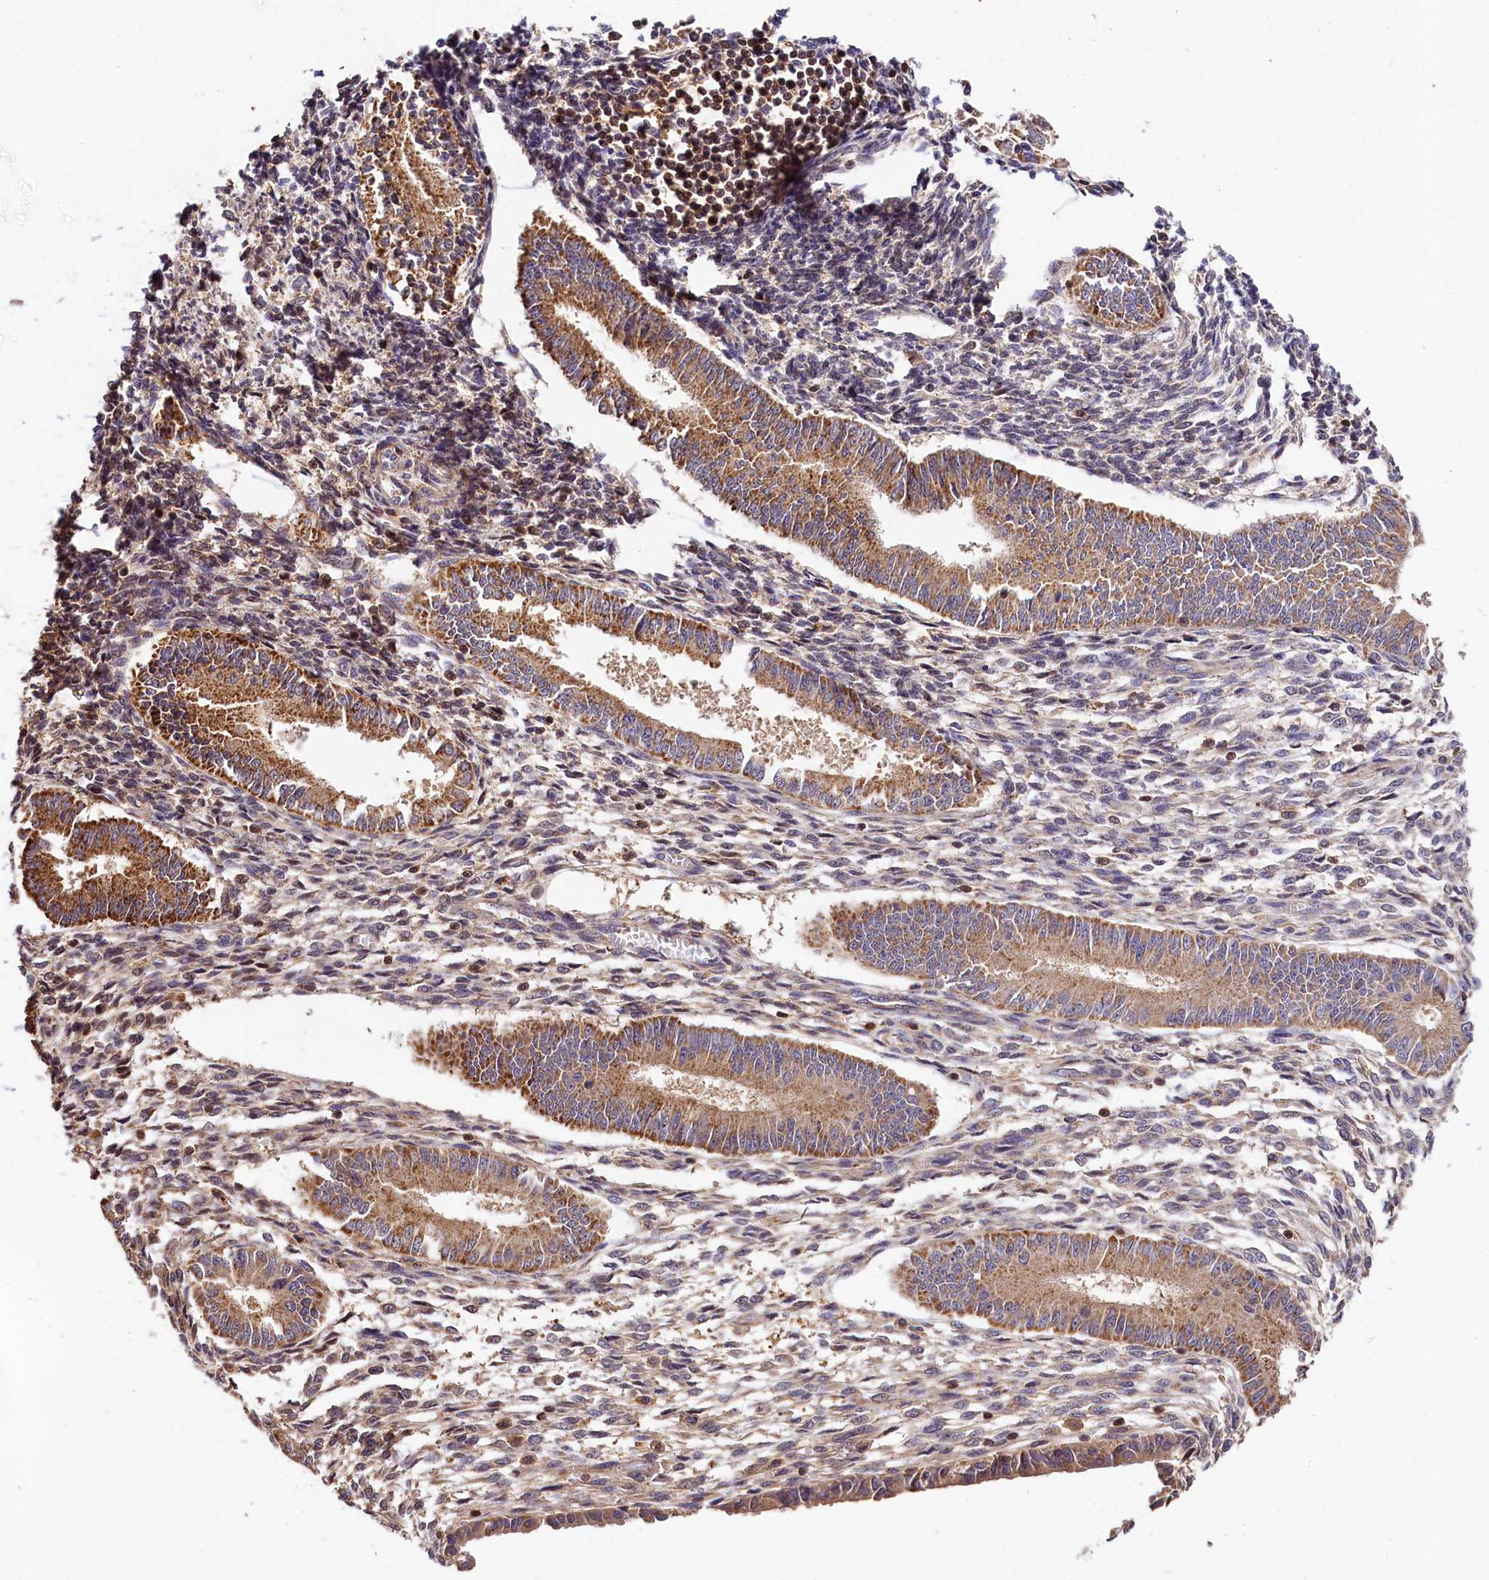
{"staining": {"intensity": "weak", "quantity": "<25%", "location": "cytoplasmic/membranous"}, "tissue": "endometrium", "cell_type": "Cells in endometrial stroma", "image_type": "normal", "snomed": [{"axis": "morphology", "description": "Normal tissue, NOS"}, {"axis": "topography", "description": "Uterus"}, {"axis": "topography", "description": "Endometrium"}], "caption": "A high-resolution micrograph shows immunohistochemistry staining of unremarkable endometrium, which reveals no significant staining in cells in endometrial stroma. (DAB (3,3'-diaminobenzidine) immunohistochemistry with hematoxylin counter stain).", "gene": "KPTN", "patient": {"sex": "female", "age": 48}}